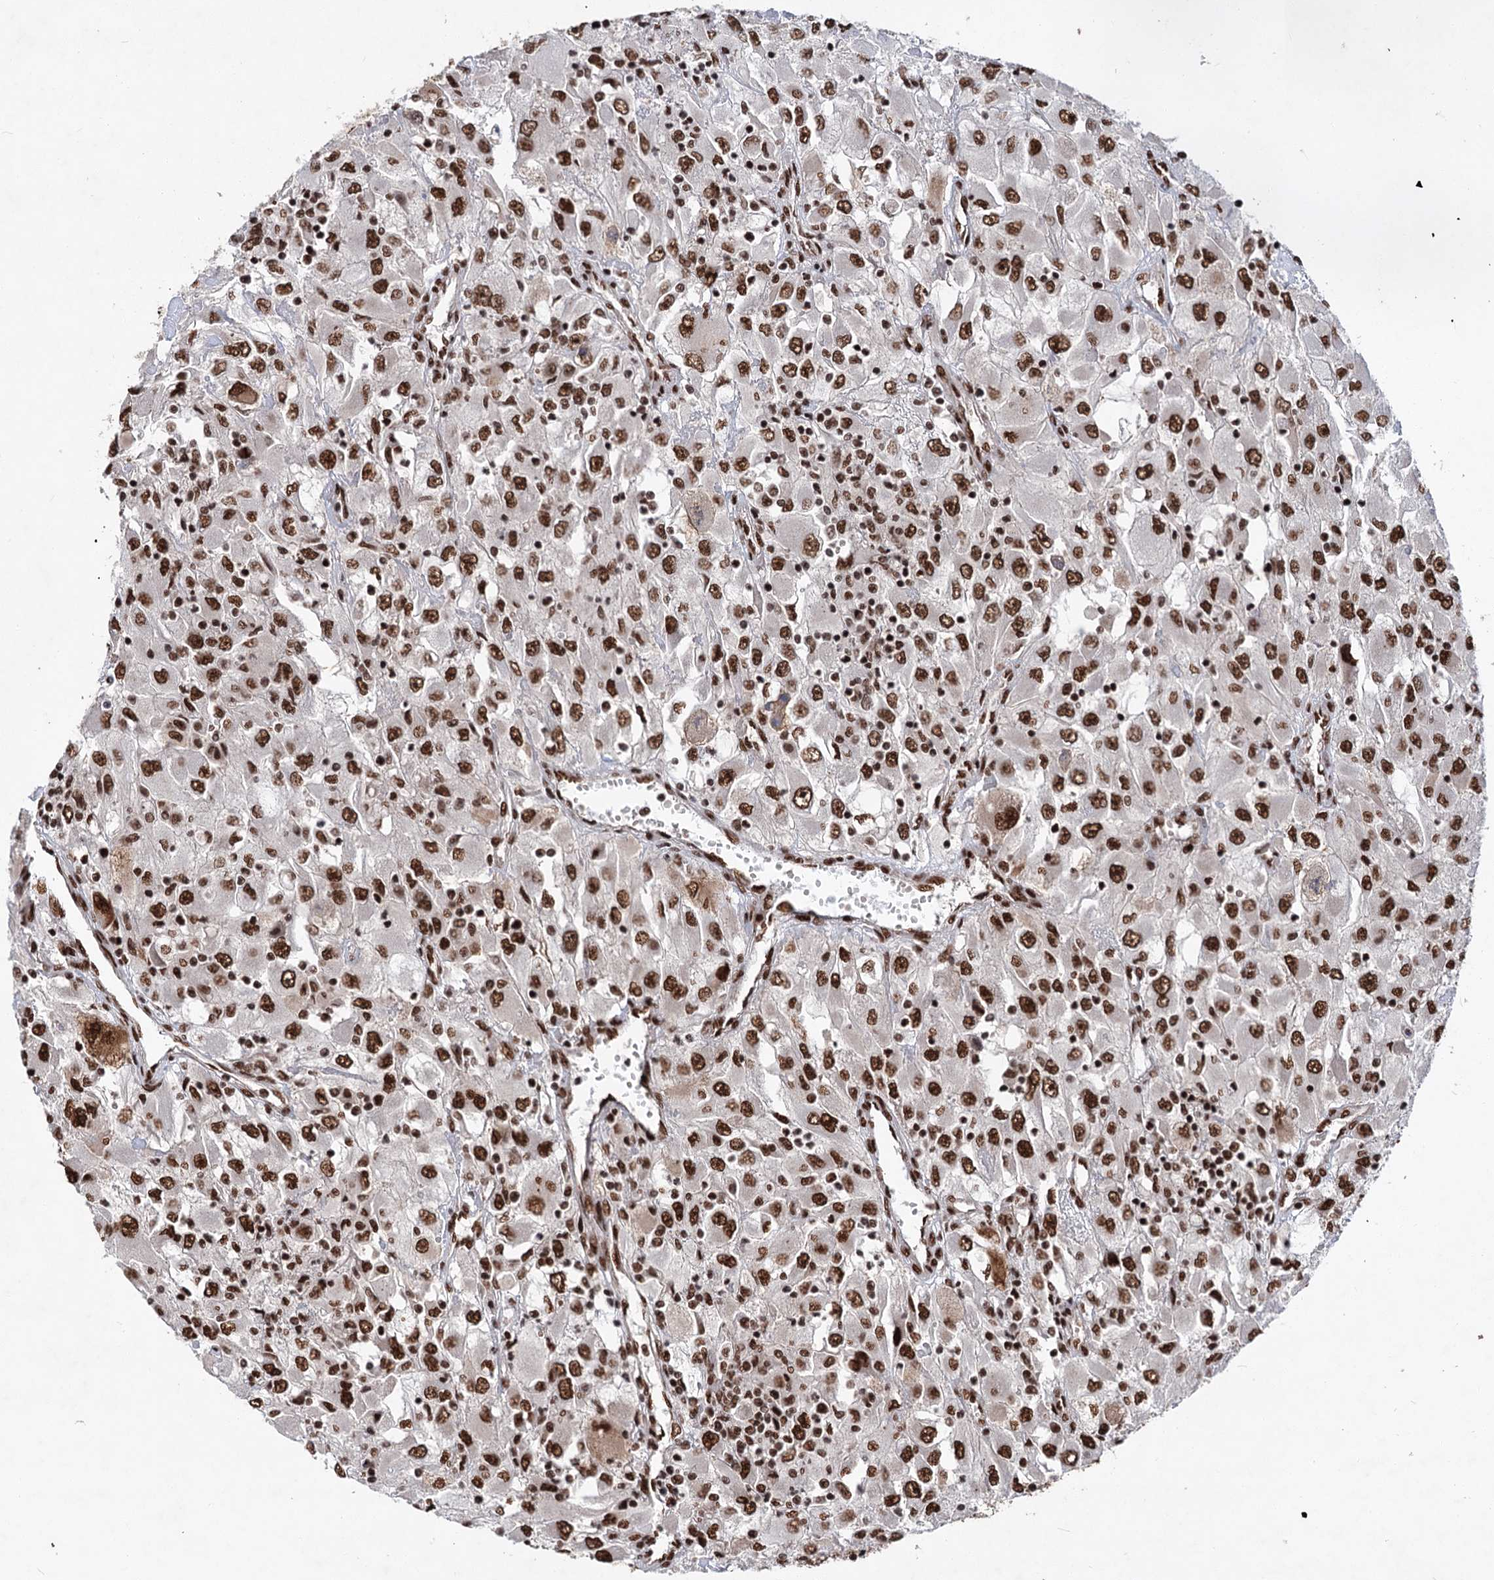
{"staining": {"intensity": "strong", "quantity": ">75%", "location": "nuclear"}, "tissue": "renal cancer", "cell_type": "Tumor cells", "image_type": "cancer", "snomed": [{"axis": "morphology", "description": "Adenocarcinoma, NOS"}, {"axis": "topography", "description": "Kidney"}], "caption": "A brown stain shows strong nuclear staining of a protein in renal adenocarcinoma tumor cells.", "gene": "MAML1", "patient": {"sex": "female", "age": 52}}